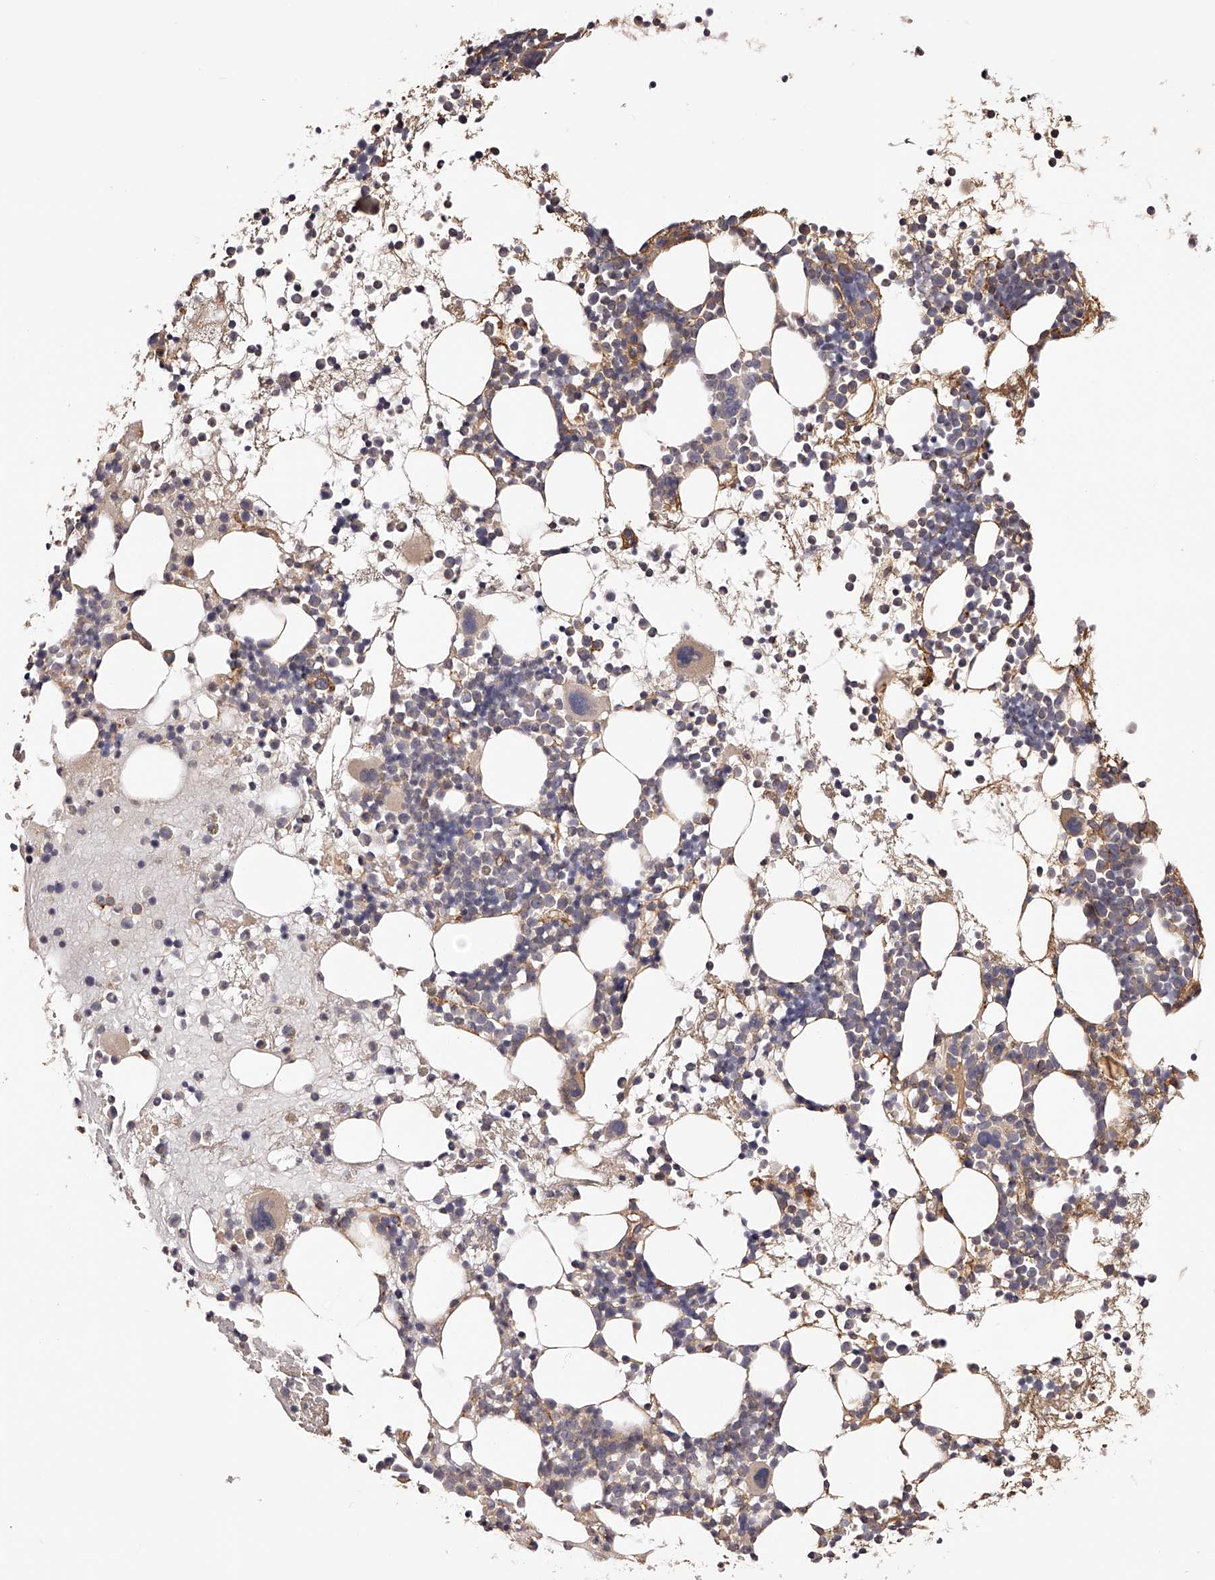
{"staining": {"intensity": "moderate", "quantity": "<25%", "location": "cytoplasmic/membranous"}, "tissue": "bone marrow", "cell_type": "Hematopoietic cells", "image_type": "normal", "snomed": [{"axis": "morphology", "description": "Normal tissue, NOS"}, {"axis": "topography", "description": "Bone marrow"}], "caption": "Moderate cytoplasmic/membranous protein expression is present in about <25% of hematopoietic cells in bone marrow.", "gene": "LTV1", "patient": {"sex": "female", "age": 57}}